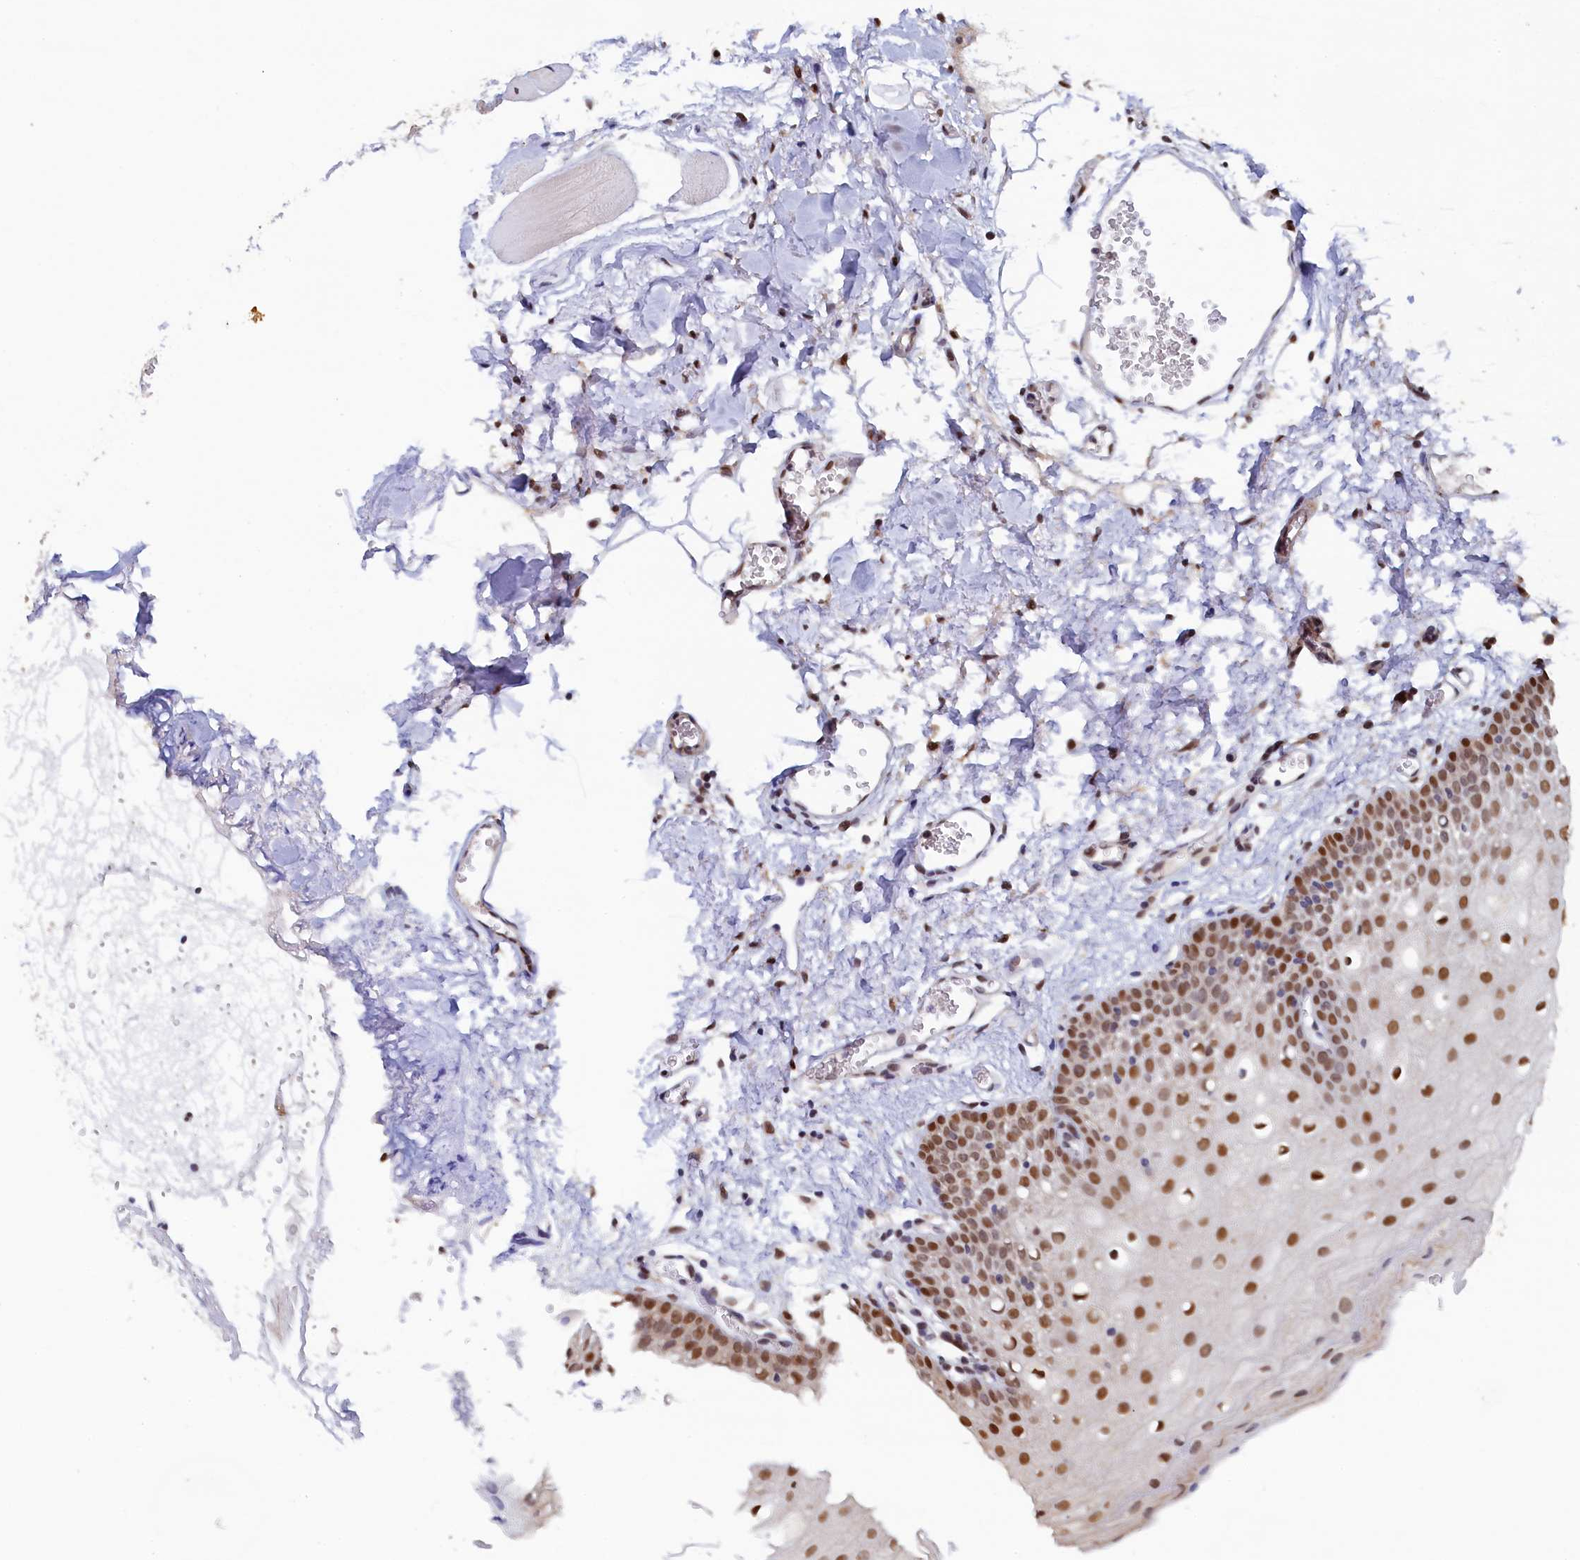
{"staining": {"intensity": "moderate", "quantity": ">75%", "location": "nuclear"}, "tissue": "oral mucosa", "cell_type": "Squamous epithelial cells", "image_type": "normal", "snomed": [{"axis": "morphology", "description": "Normal tissue, NOS"}, {"axis": "topography", "description": "Oral tissue"}, {"axis": "topography", "description": "Tounge, NOS"}], "caption": "About >75% of squamous epithelial cells in benign oral mucosa display moderate nuclear protein expression as visualized by brown immunohistochemical staining.", "gene": "AHCY", "patient": {"sex": "female", "age": 73}}